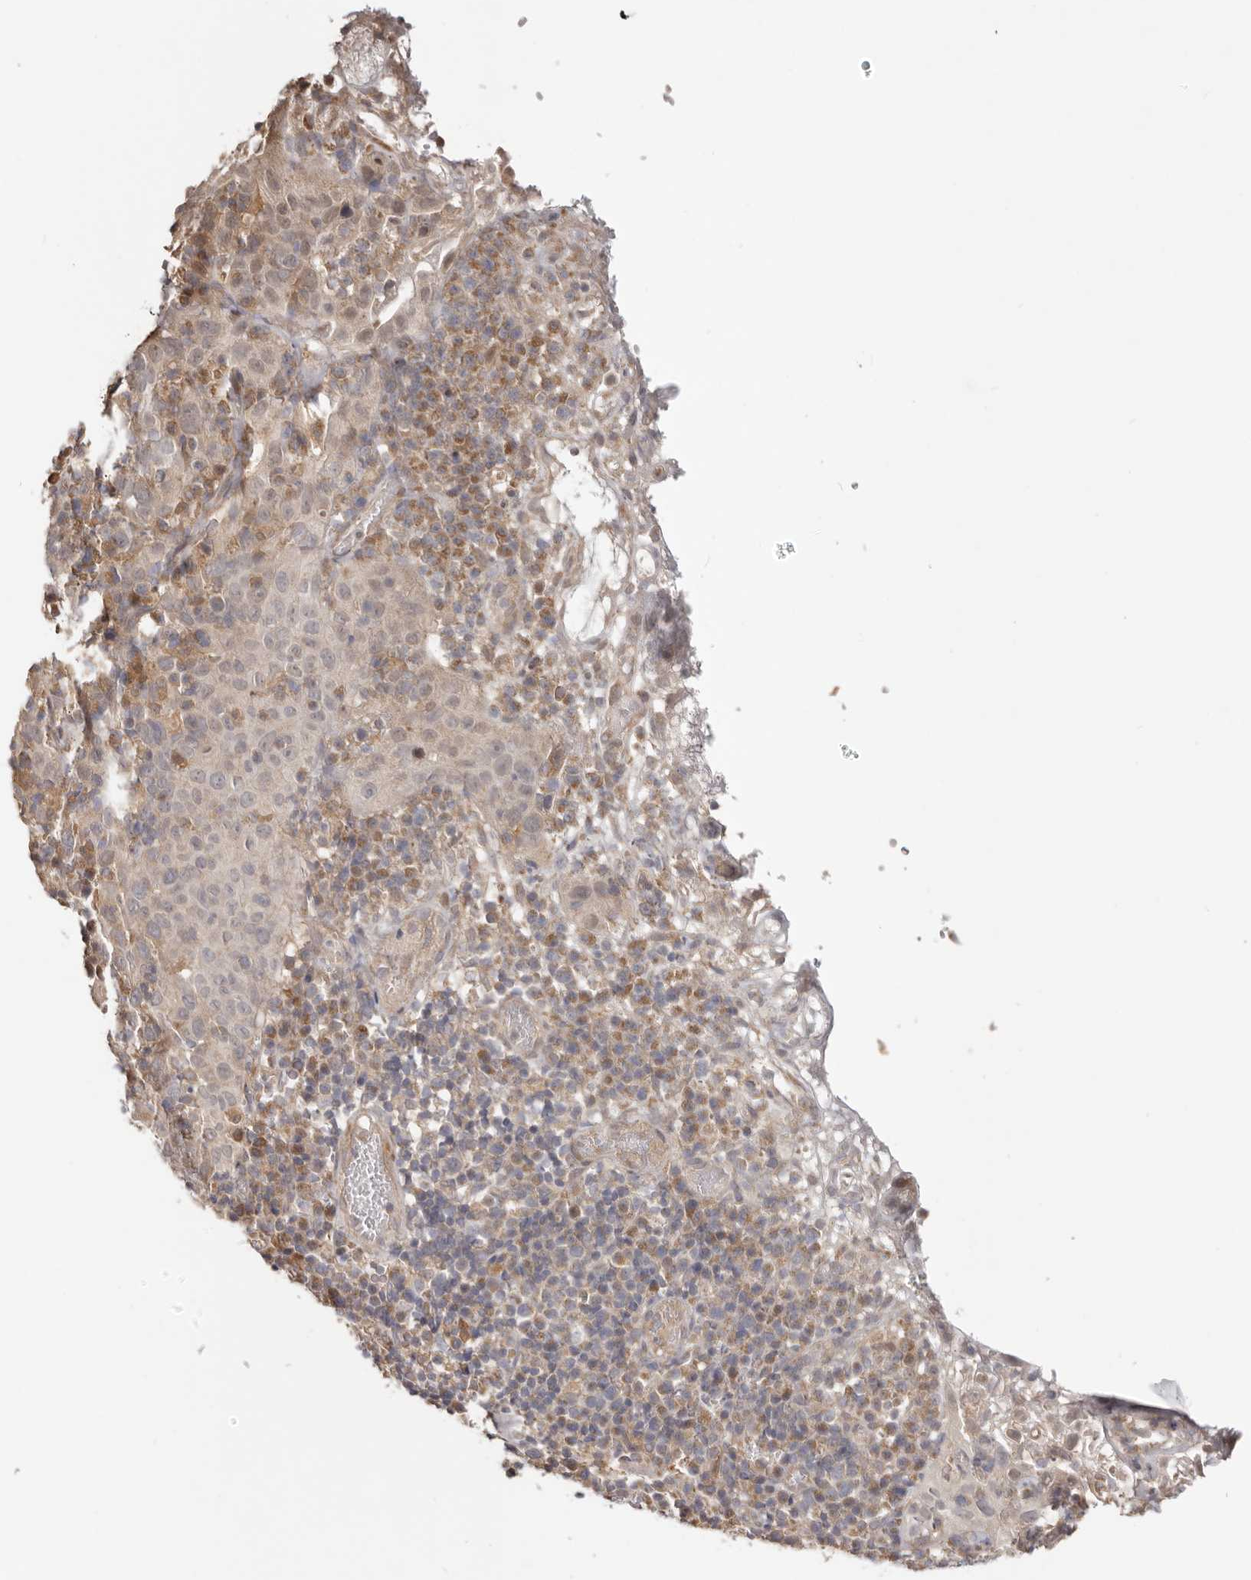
{"staining": {"intensity": "weak", "quantity": ">75%", "location": "cytoplasmic/membranous"}, "tissue": "cervical cancer", "cell_type": "Tumor cells", "image_type": "cancer", "snomed": [{"axis": "morphology", "description": "Squamous cell carcinoma, NOS"}, {"axis": "topography", "description": "Cervix"}], "caption": "Immunohistochemical staining of human cervical squamous cell carcinoma shows low levels of weak cytoplasmic/membranous protein expression in approximately >75% of tumor cells.", "gene": "LRP6", "patient": {"sex": "female", "age": 46}}